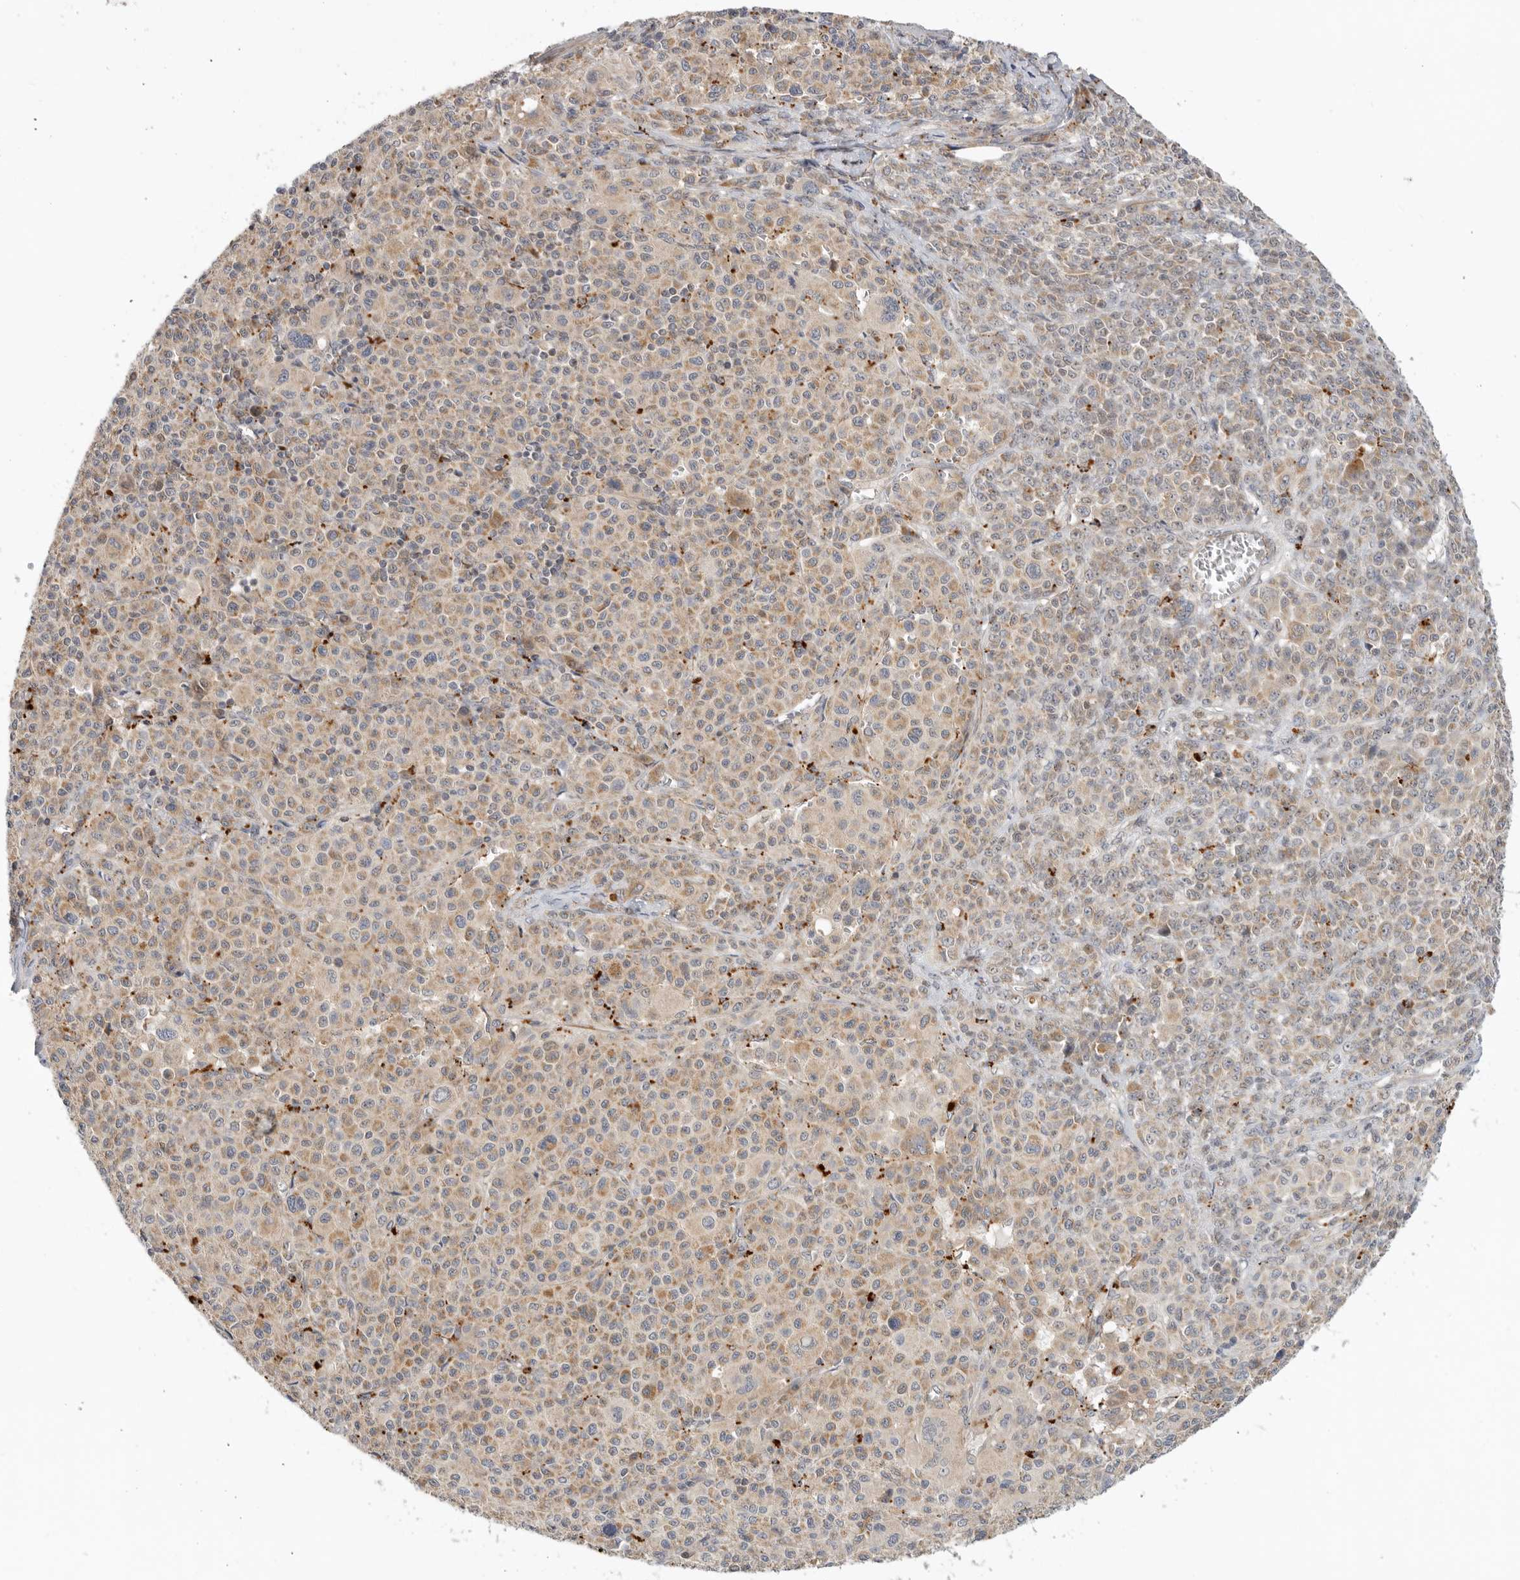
{"staining": {"intensity": "moderate", "quantity": ">75%", "location": "cytoplasmic/membranous"}, "tissue": "melanoma", "cell_type": "Tumor cells", "image_type": "cancer", "snomed": [{"axis": "morphology", "description": "Malignant melanoma, Metastatic site"}, {"axis": "topography", "description": "Skin"}], "caption": "Immunohistochemistry (IHC) histopathology image of malignant melanoma (metastatic site) stained for a protein (brown), which exhibits medium levels of moderate cytoplasmic/membranous staining in about >75% of tumor cells.", "gene": "GNE", "patient": {"sex": "female", "age": 74}}